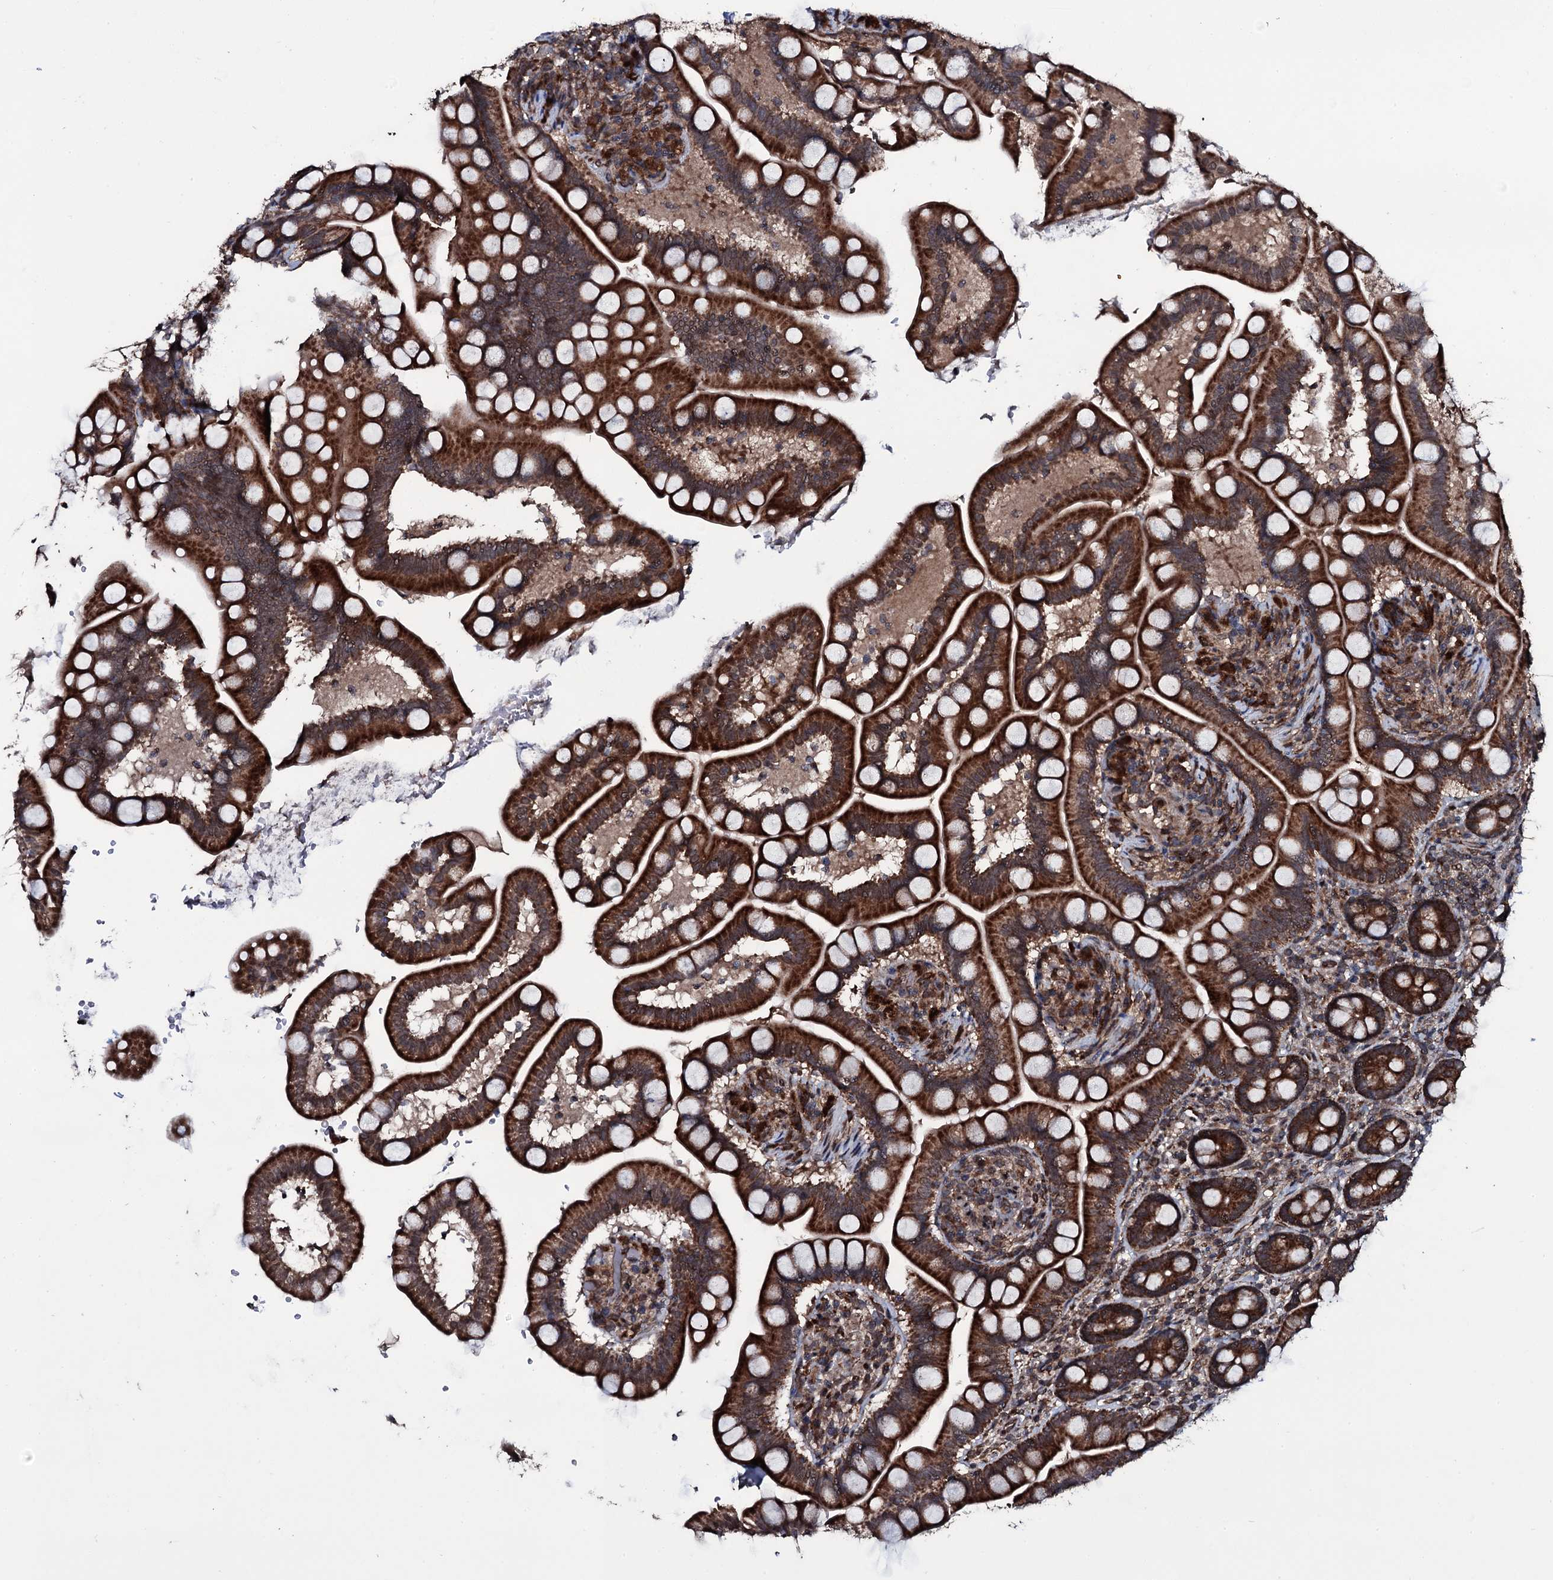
{"staining": {"intensity": "strong", "quantity": ">75%", "location": "cytoplasmic/membranous"}, "tissue": "small intestine", "cell_type": "Glandular cells", "image_type": "normal", "snomed": [{"axis": "morphology", "description": "Normal tissue, NOS"}, {"axis": "topography", "description": "Small intestine"}], "caption": "Immunohistochemical staining of benign small intestine shows >75% levels of strong cytoplasmic/membranous protein staining in about >75% of glandular cells.", "gene": "MRPS31", "patient": {"sex": "female", "age": 64}}